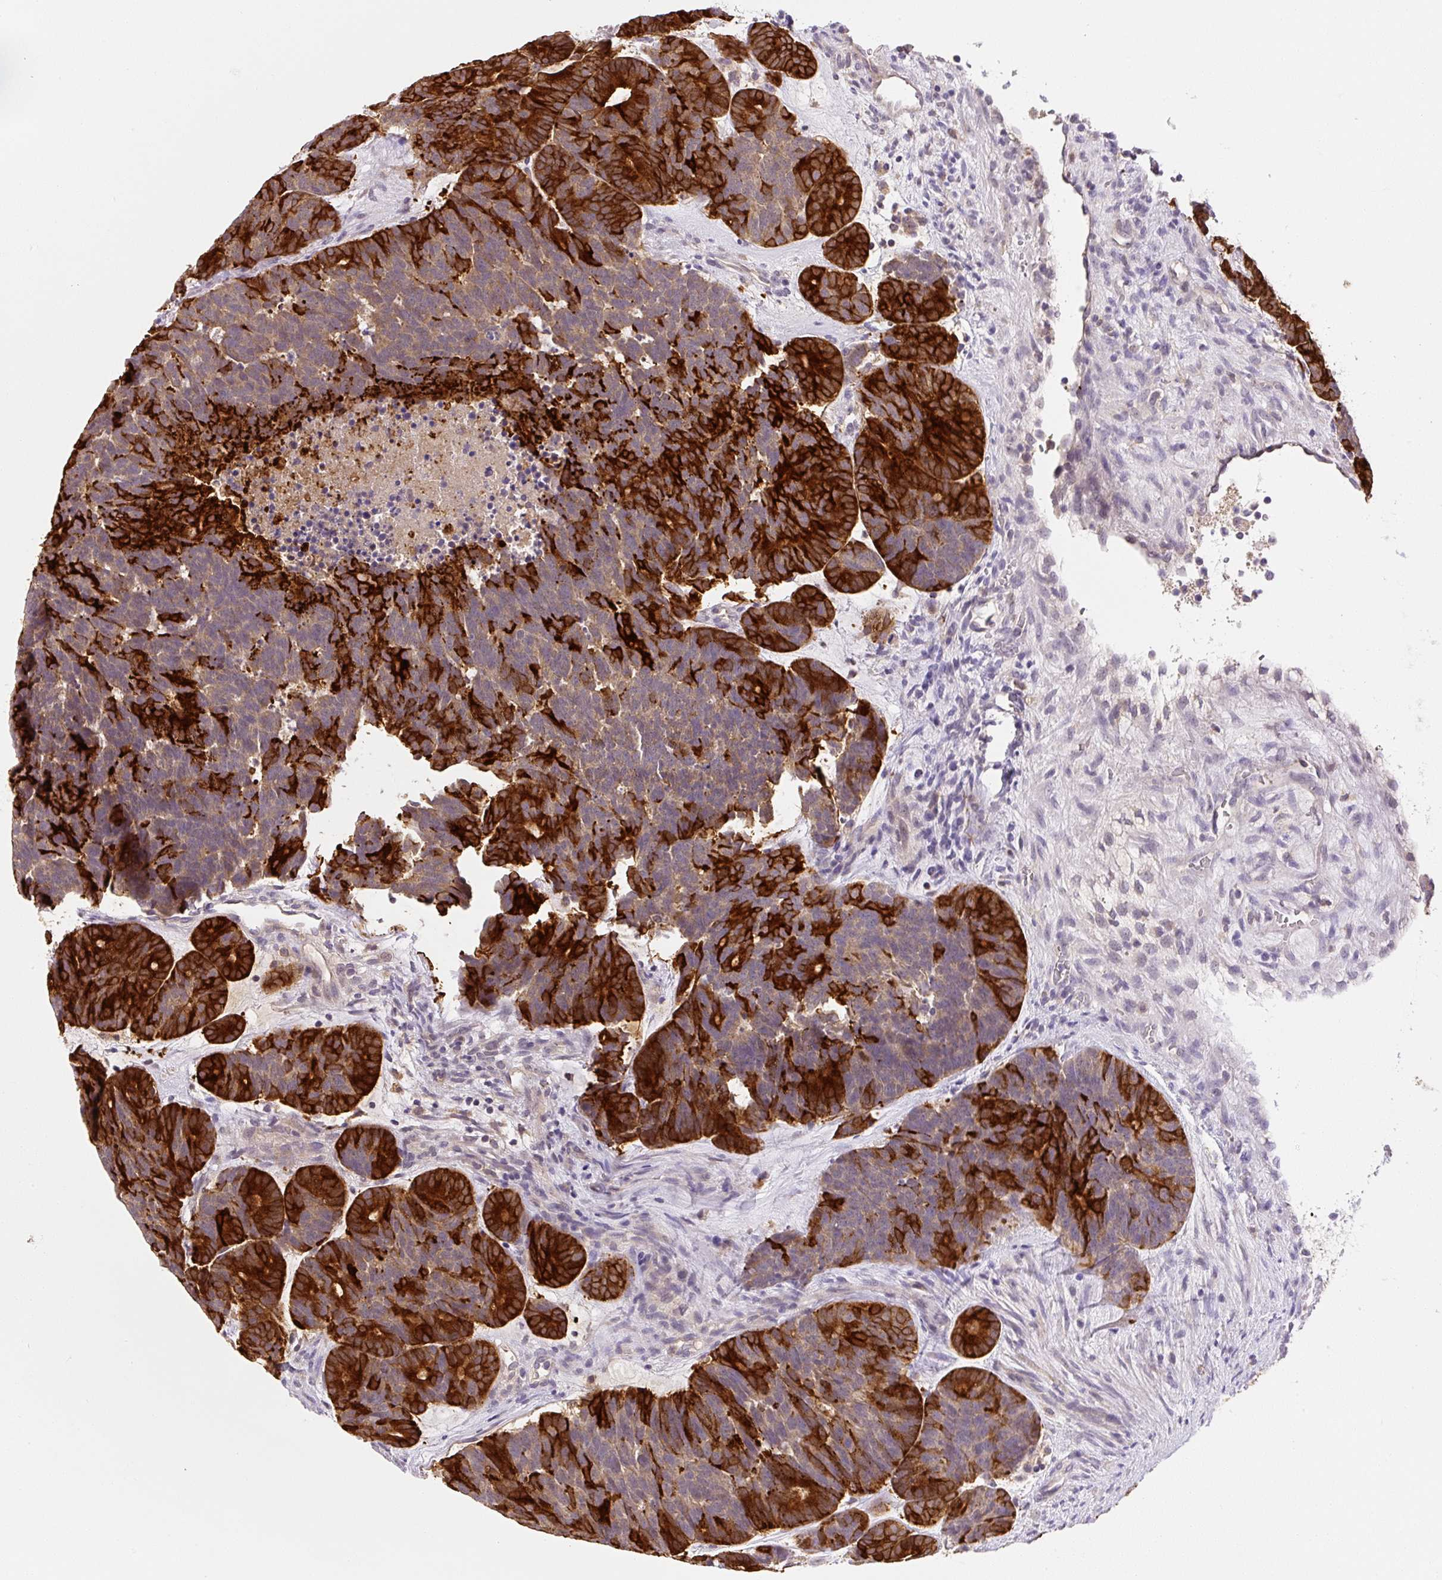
{"staining": {"intensity": "strong", "quantity": ">75%", "location": "cytoplasmic/membranous"}, "tissue": "head and neck cancer", "cell_type": "Tumor cells", "image_type": "cancer", "snomed": [{"axis": "morphology", "description": "Adenocarcinoma, NOS"}, {"axis": "topography", "description": "Head-Neck"}], "caption": "Head and neck adenocarcinoma stained with a brown dye exhibits strong cytoplasmic/membranous positive staining in approximately >75% of tumor cells.", "gene": "PLA2G4A", "patient": {"sex": "female", "age": 81}}